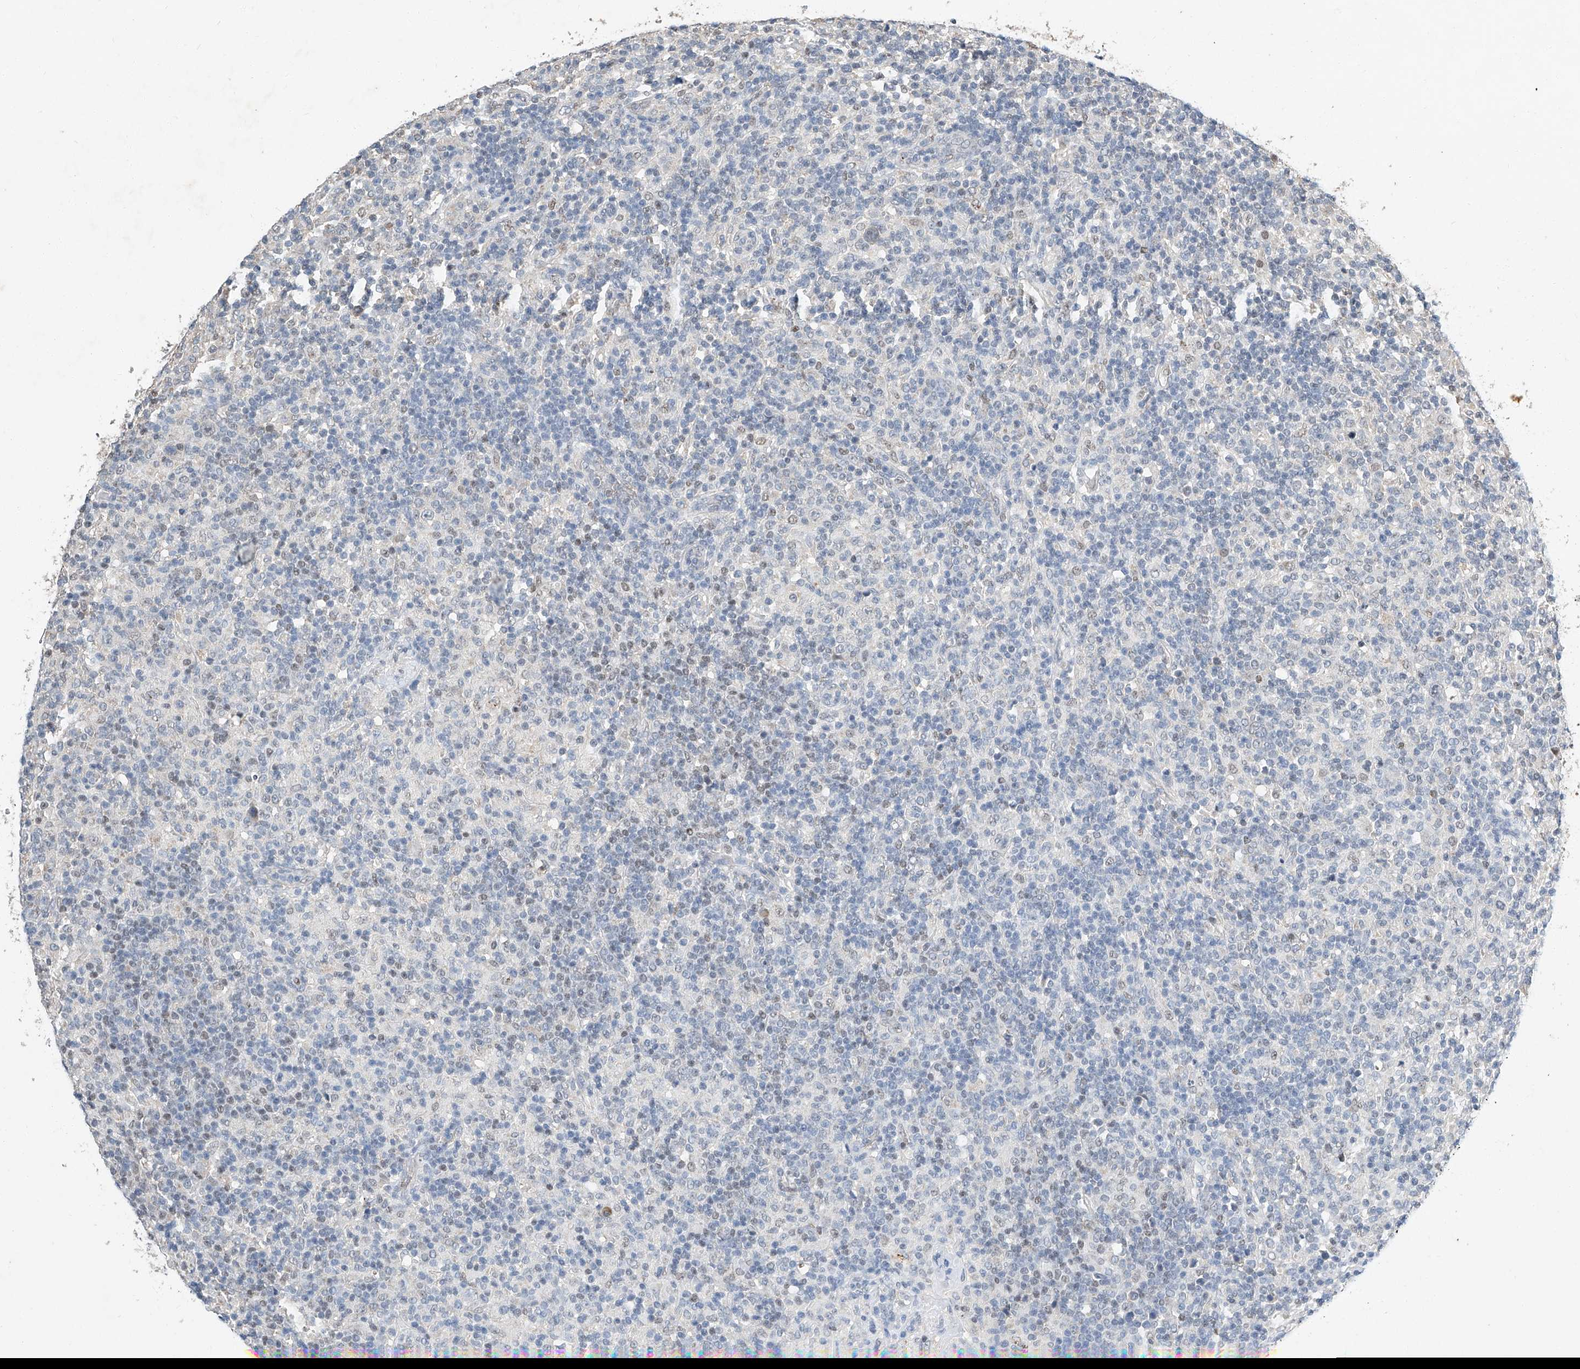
{"staining": {"intensity": "negative", "quantity": "none", "location": "none"}, "tissue": "lymphoma", "cell_type": "Tumor cells", "image_type": "cancer", "snomed": [{"axis": "morphology", "description": "Hodgkin's disease, NOS"}, {"axis": "topography", "description": "Lymph node"}], "caption": "IHC of Hodgkin's disease demonstrates no expression in tumor cells.", "gene": "CTDP1", "patient": {"sex": "male", "age": 70}}